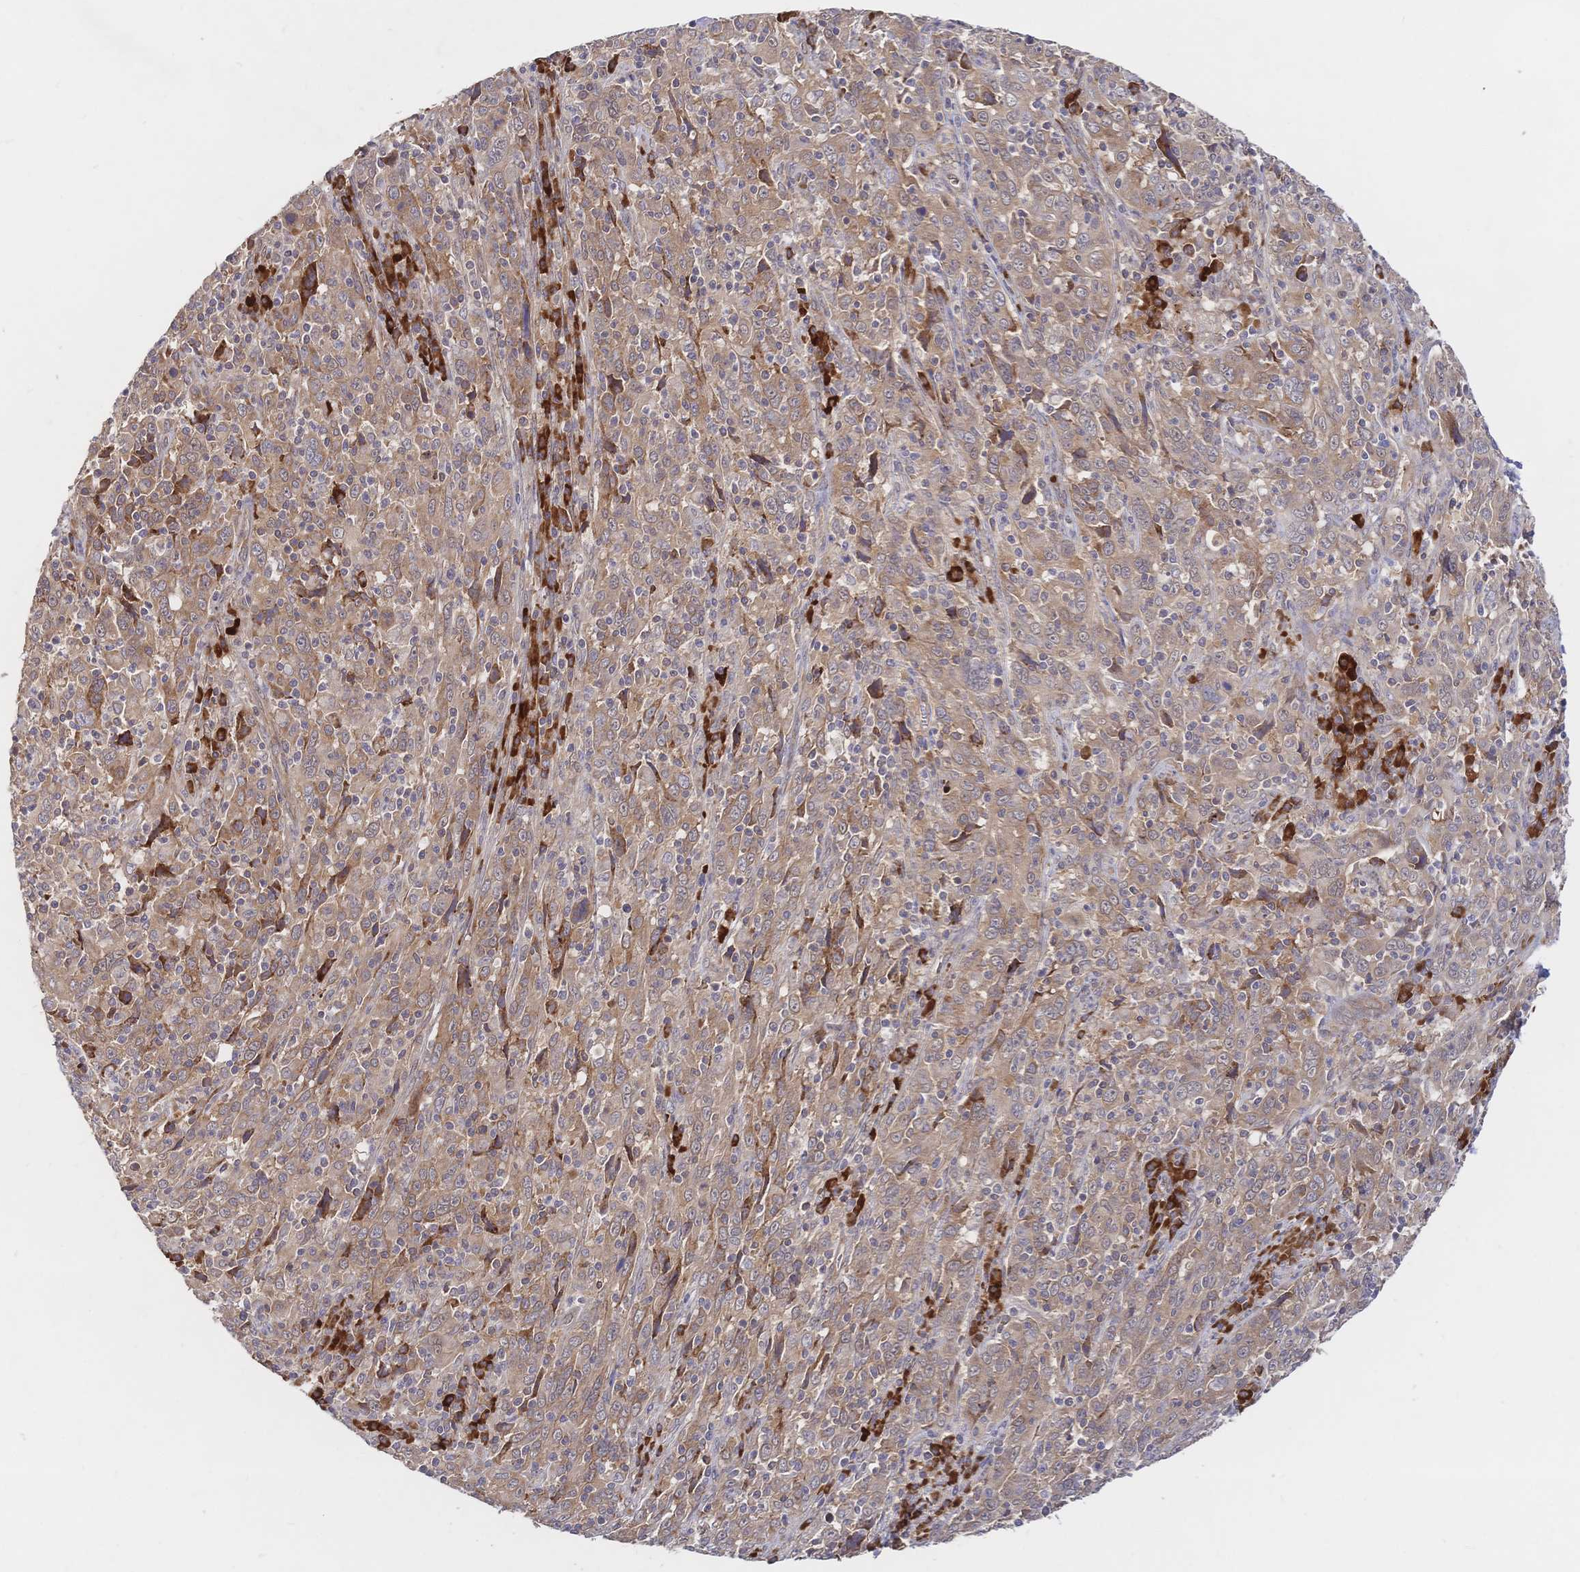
{"staining": {"intensity": "moderate", "quantity": ">75%", "location": "cytoplasmic/membranous"}, "tissue": "cervical cancer", "cell_type": "Tumor cells", "image_type": "cancer", "snomed": [{"axis": "morphology", "description": "Squamous cell carcinoma, NOS"}, {"axis": "topography", "description": "Cervix"}], "caption": "Squamous cell carcinoma (cervical) was stained to show a protein in brown. There is medium levels of moderate cytoplasmic/membranous positivity in approximately >75% of tumor cells.", "gene": "LMO4", "patient": {"sex": "female", "age": 46}}